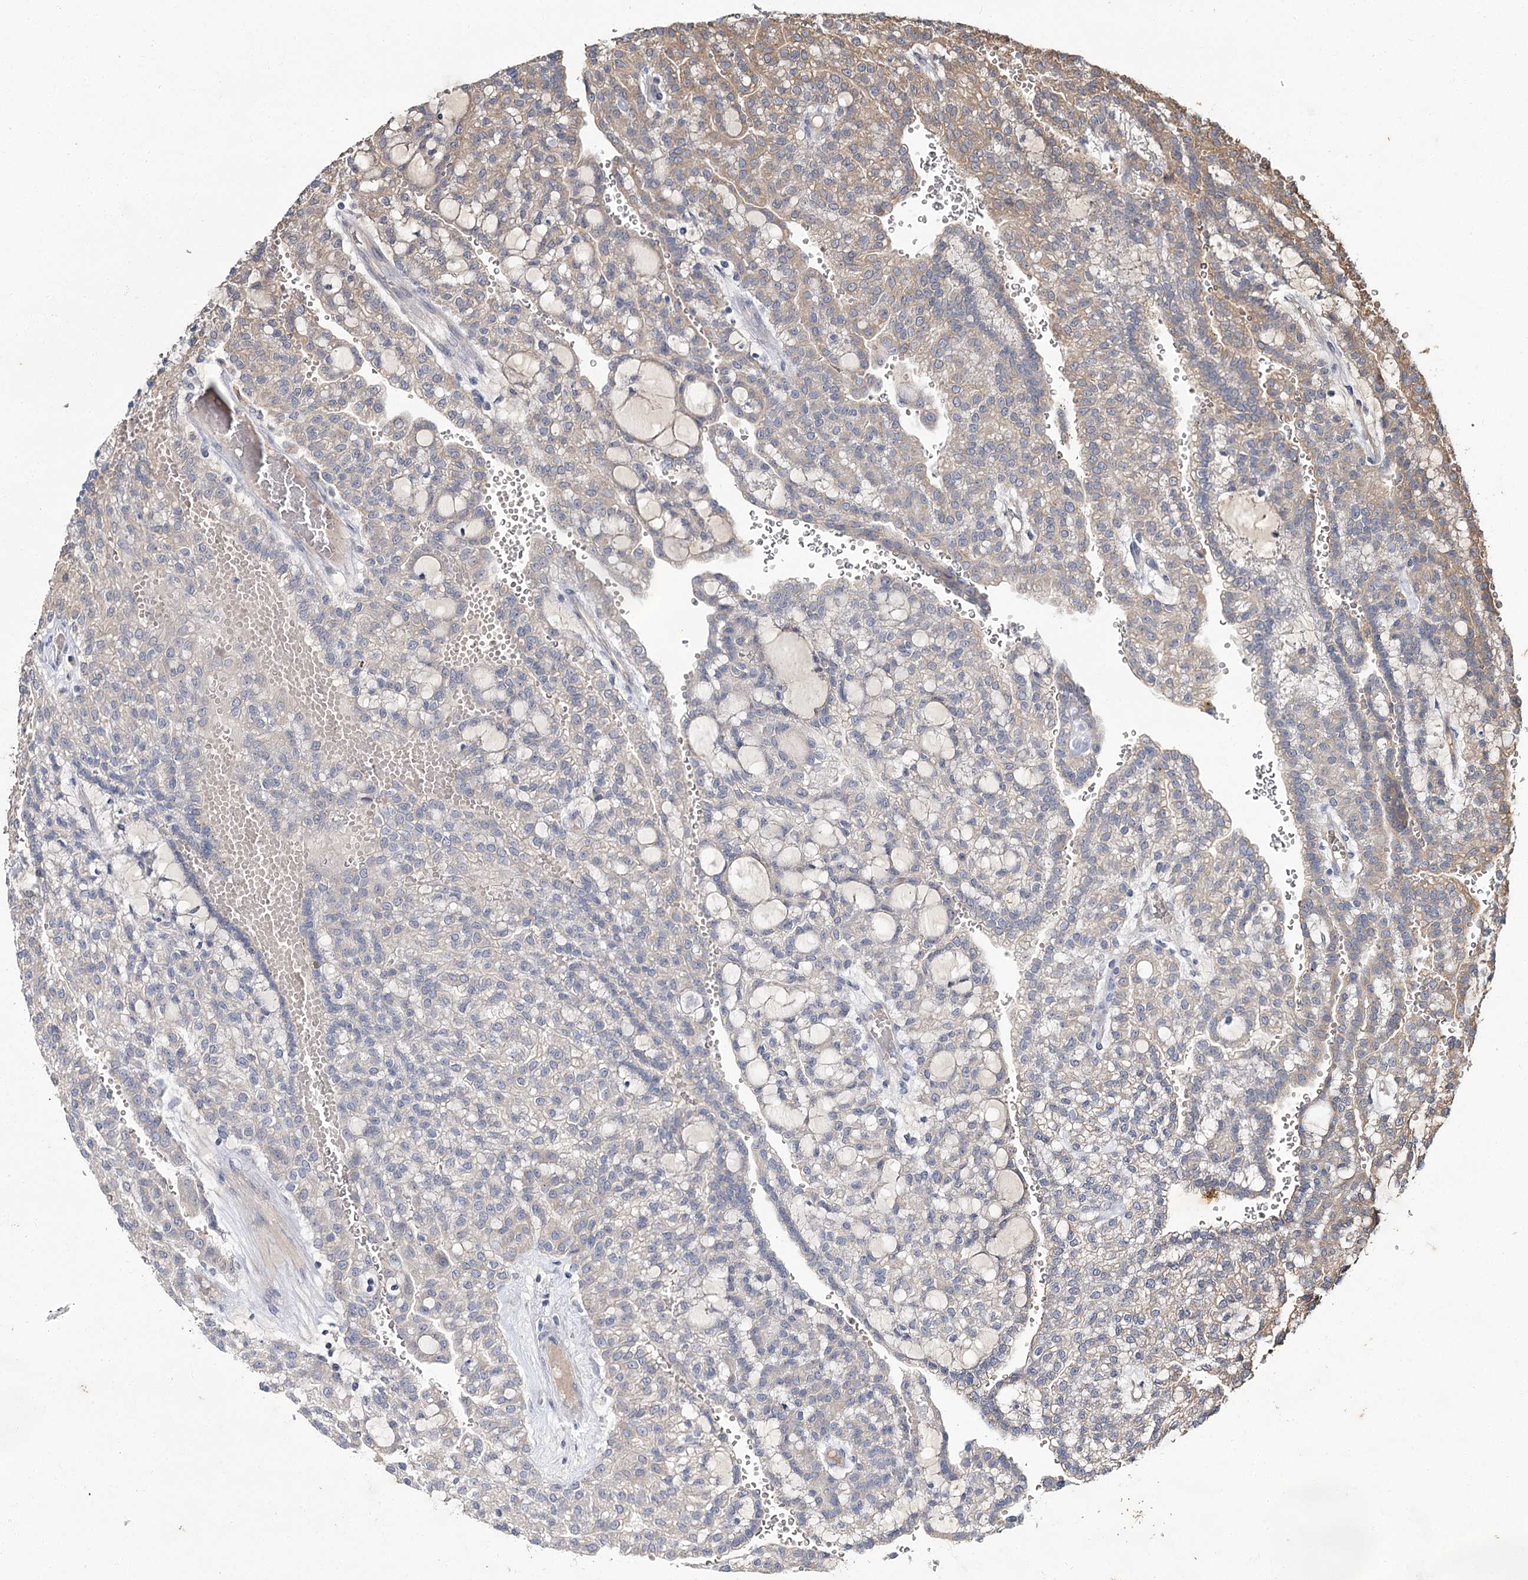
{"staining": {"intensity": "moderate", "quantity": "<25%", "location": "cytoplasmic/membranous"}, "tissue": "renal cancer", "cell_type": "Tumor cells", "image_type": "cancer", "snomed": [{"axis": "morphology", "description": "Adenocarcinoma, NOS"}, {"axis": "topography", "description": "Kidney"}], "caption": "Human renal cancer stained with a brown dye shows moderate cytoplasmic/membranous positive positivity in approximately <25% of tumor cells.", "gene": "MFN1", "patient": {"sex": "male", "age": 63}}